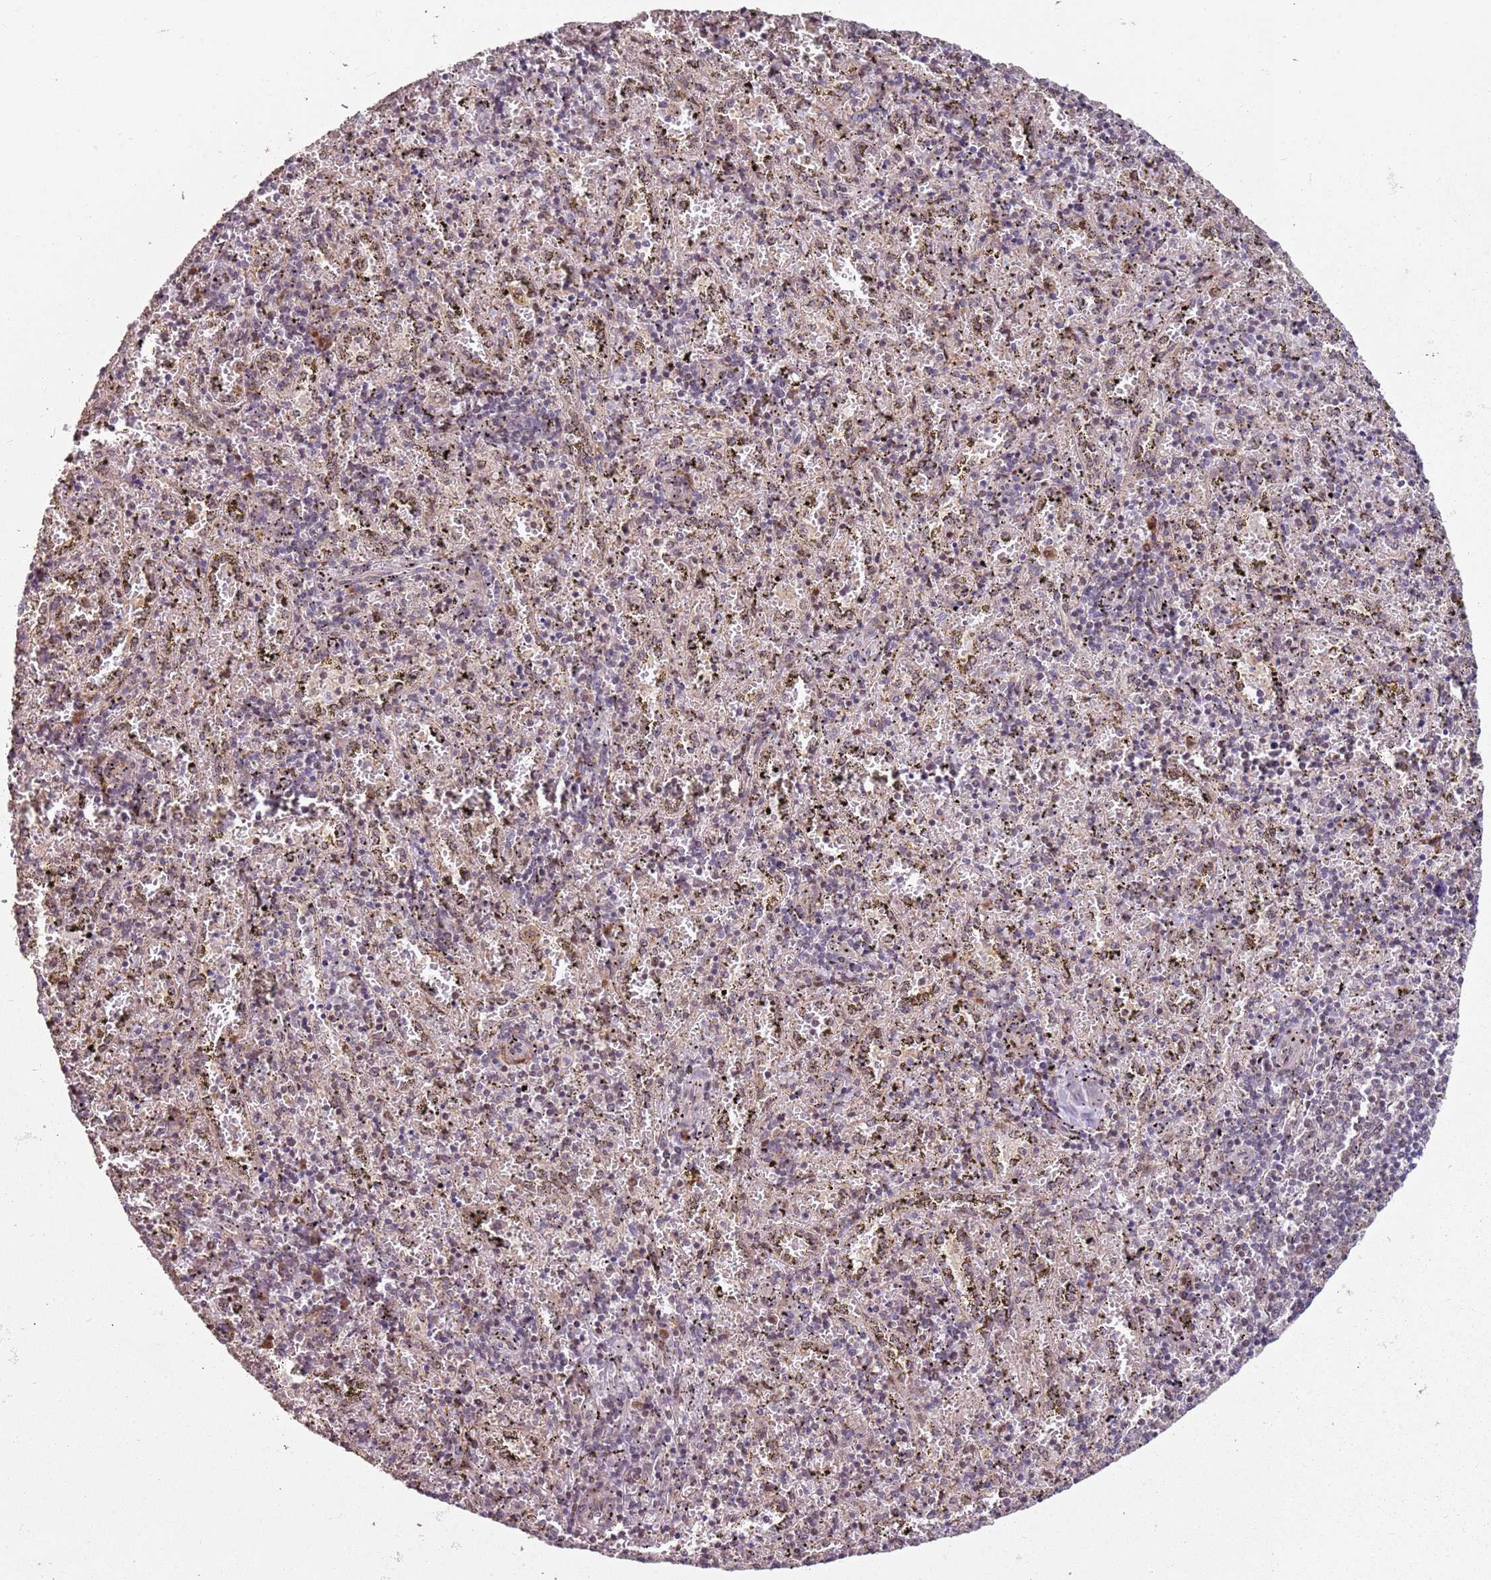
{"staining": {"intensity": "weak", "quantity": "<25%", "location": "nuclear"}, "tissue": "spleen", "cell_type": "Cells in red pulp", "image_type": "normal", "snomed": [{"axis": "morphology", "description": "Normal tissue, NOS"}, {"axis": "topography", "description": "Spleen"}], "caption": "This is a photomicrograph of immunohistochemistry (IHC) staining of benign spleen, which shows no staining in cells in red pulp.", "gene": "CHURC1", "patient": {"sex": "male", "age": 11}}